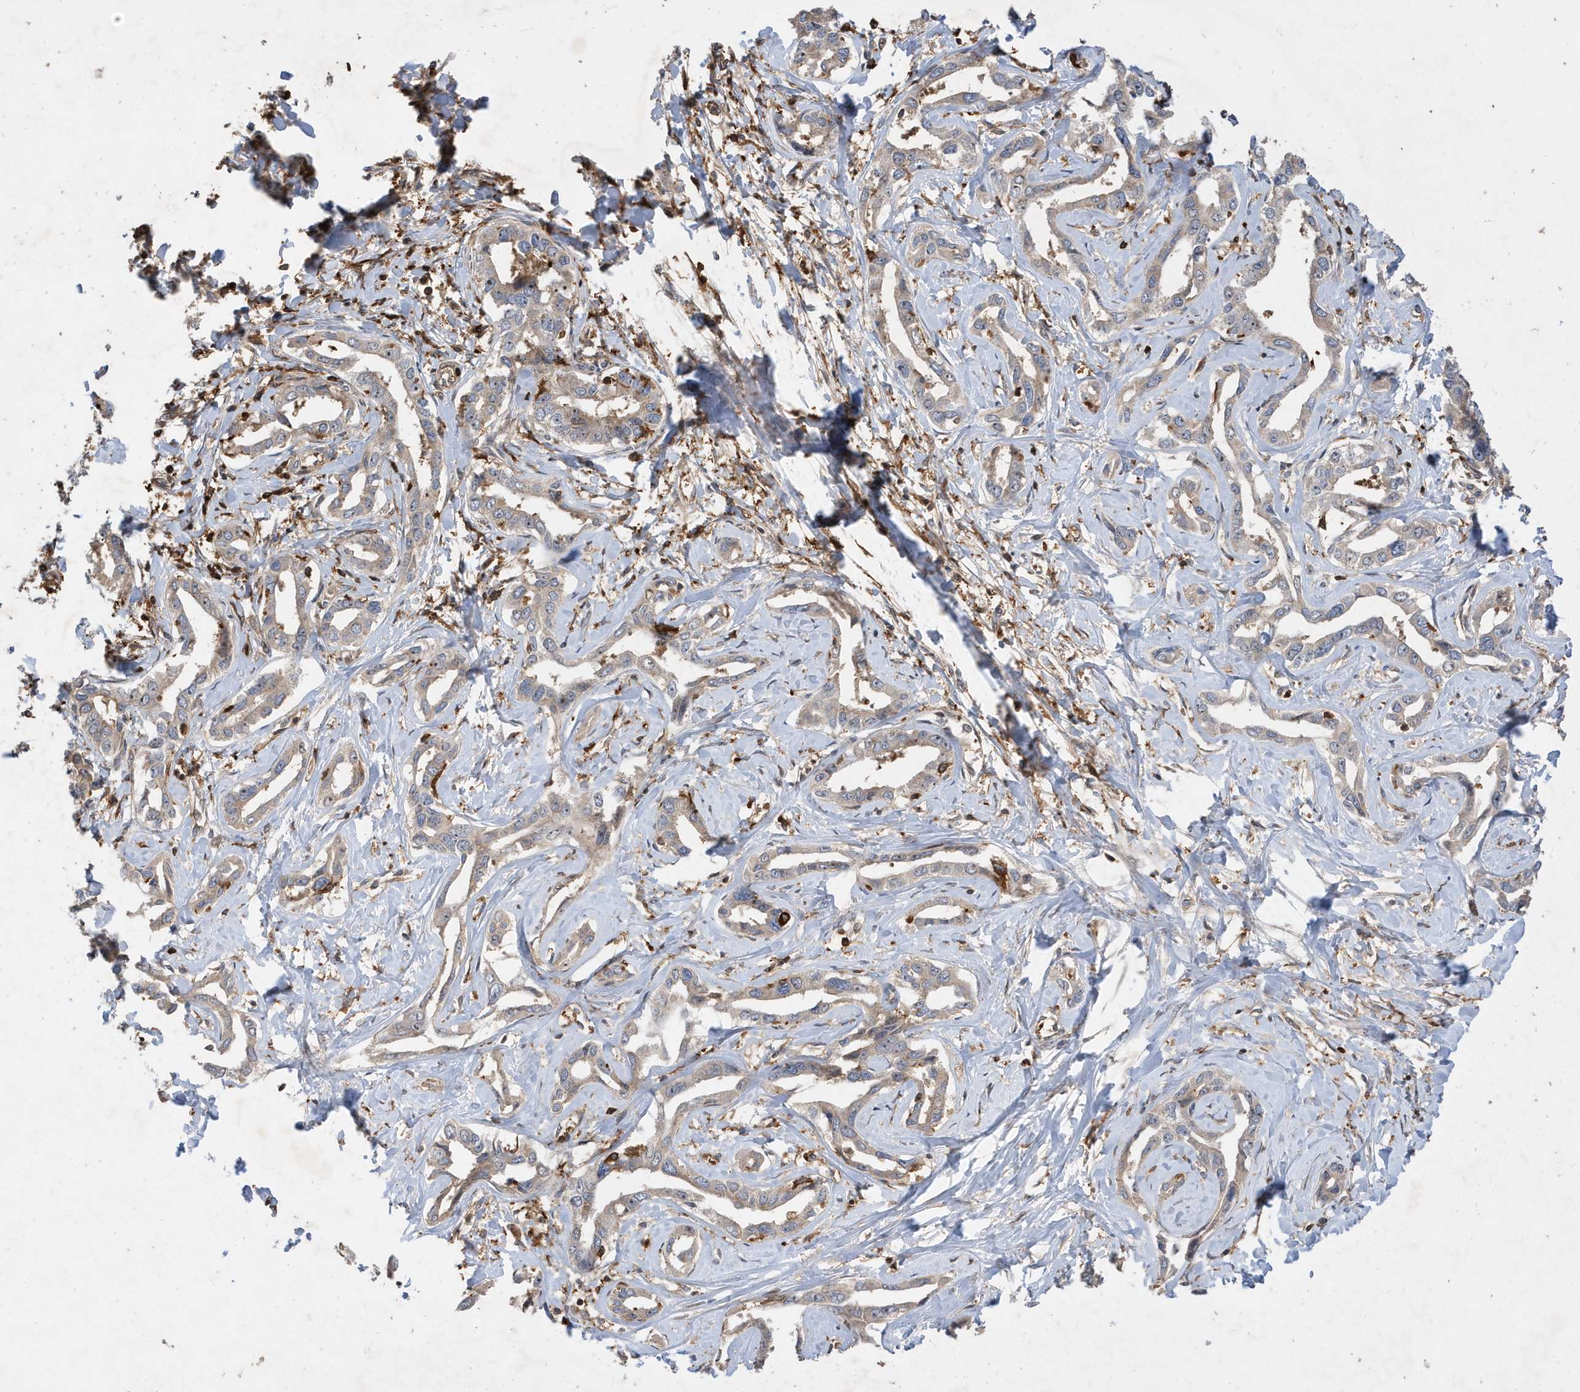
{"staining": {"intensity": "weak", "quantity": "25%-75%", "location": "cytoplasmic/membranous"}, "tissue": "liver cancer", "cell_type": "Tumor cells", "image_type": "cancer", "snomed": [{"axis": "morphology", "description": "Cholangiocarcinoma"}, {"axis": "topography", "description": "Liver"}], "caption": "Liver cancer (cholangiocarcinoma) tissue reveals weak cytoplasmic/membranous positivity in about 25%-75% of tumor cells", "gene": "LAPTM4A", "patient": {"sex": "male", "age": 59}}